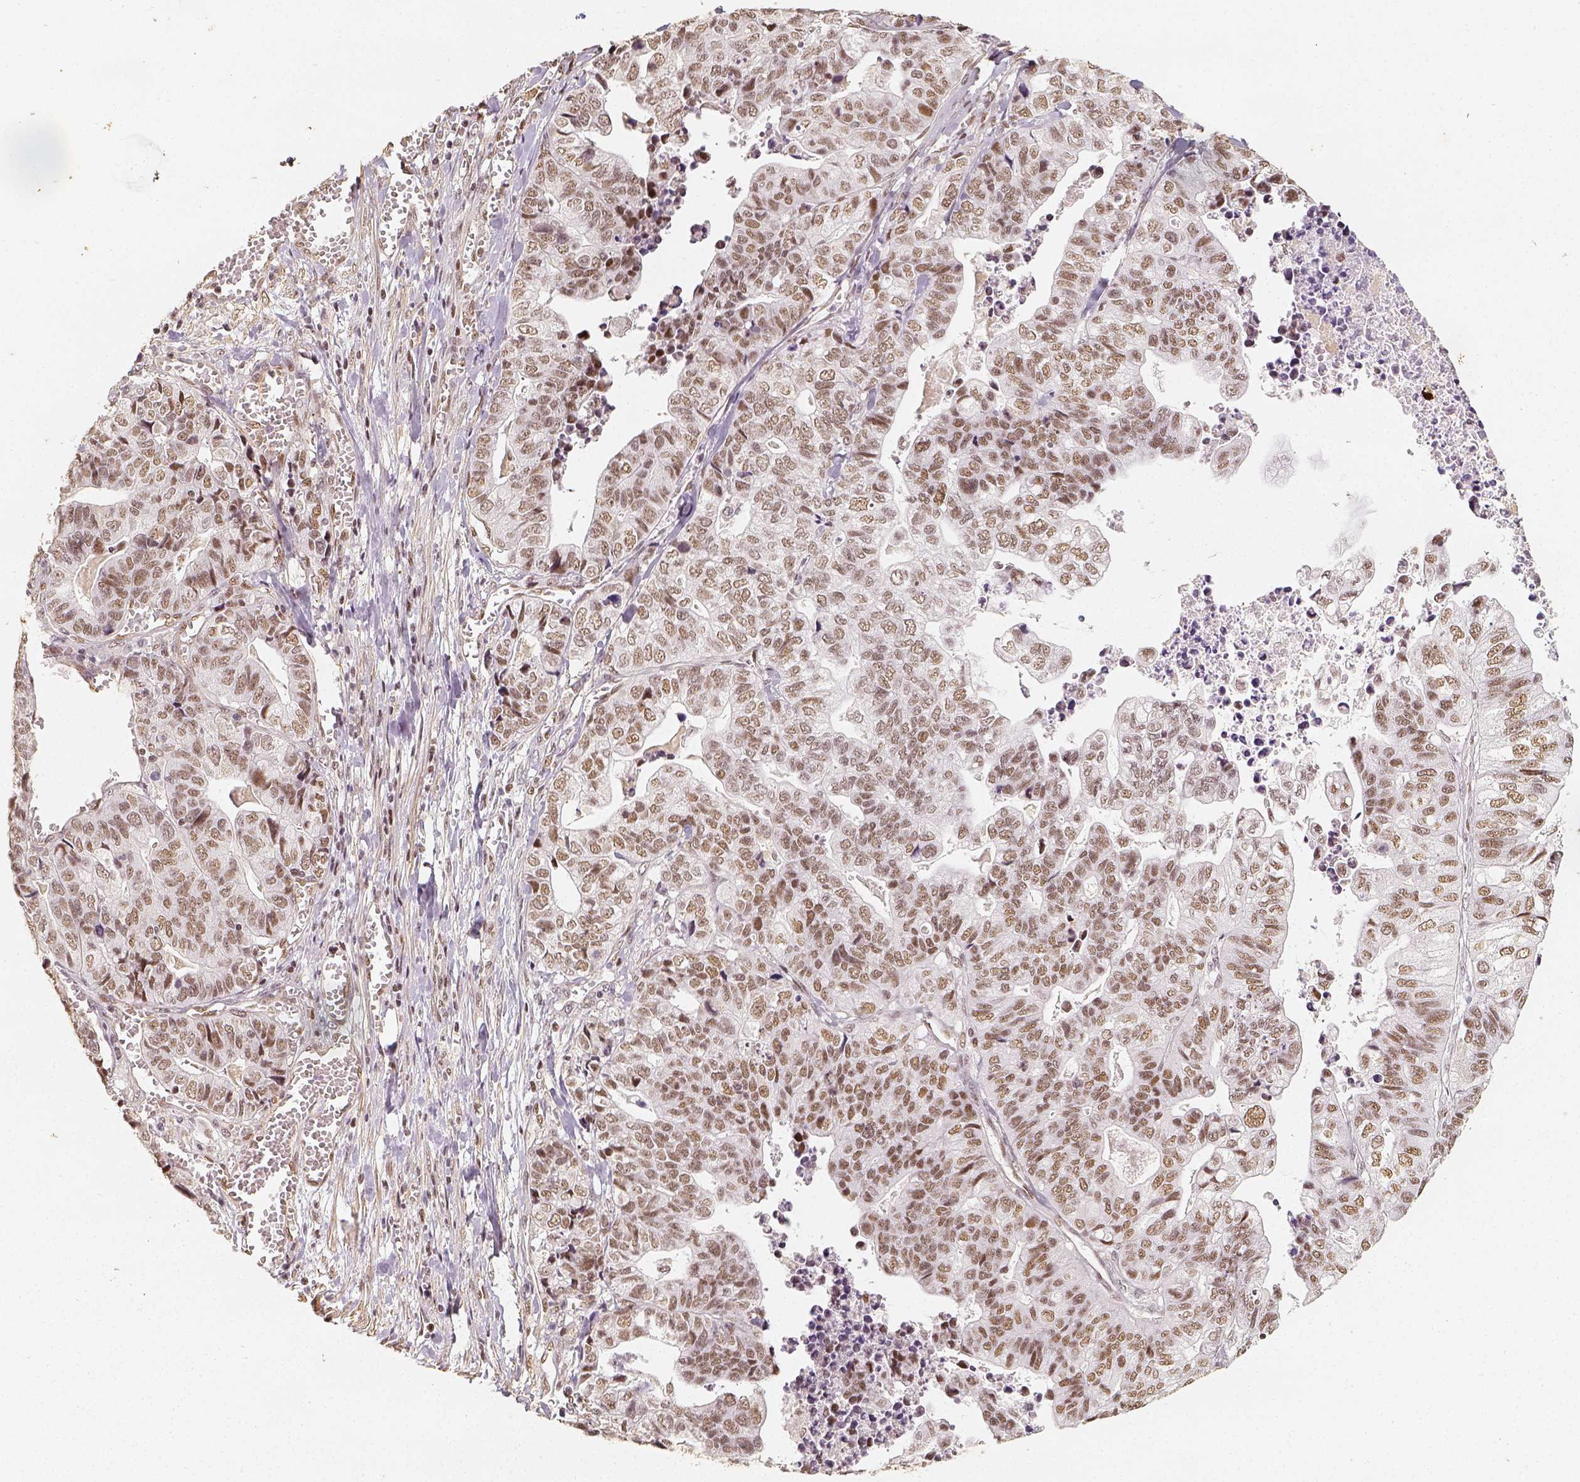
{"staining": {"intensity": "weak", "quantity": ">75%", "location": "nuclear"}, "tissue": "stomach cancer", "cell_type": "Tumor cells", "image_type": "cancer", "snomed": [{"axis": "morphology", "description": "Adenocarcinoma, NOS"}, {"axis": "topography", "description": "Stomach, upper"}], "caption": "There is low levels of weak nuclear expression in tumor cells of adenocarcinoma (stomach), as demonstrated by immunohistochemical staining (brown color).", "gene": "HDAC1", "patient": {"sex": "female", "age": 67}}